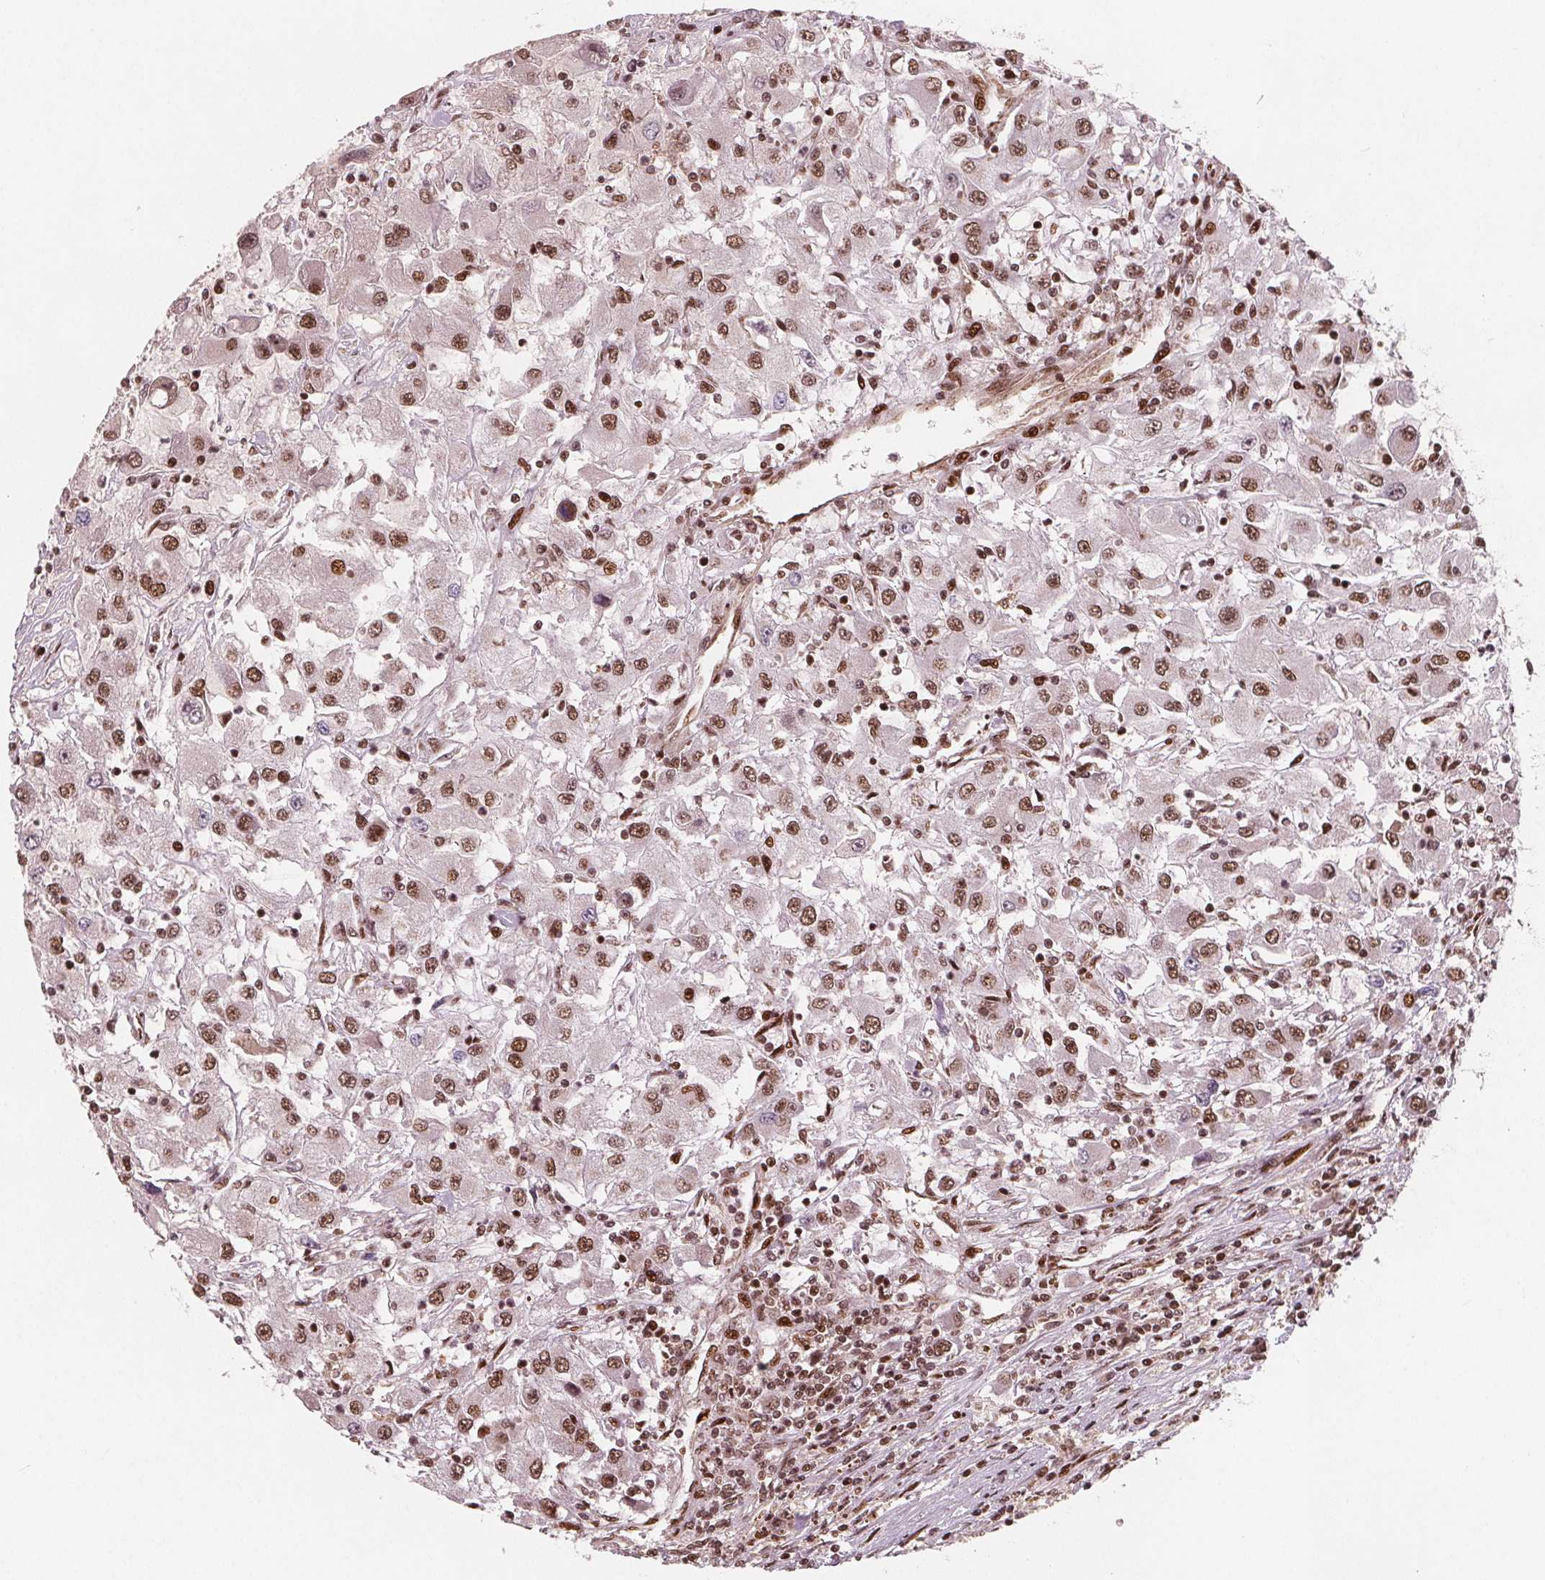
{"staining": {"intensity": "moderate", "quantity": ">75%", "location": "nuclear"}, "tissue": "renal cancer", "cell_type": "Tumor cells", "image_type": "cancer", "snomed": [{"axis": "morphology", "description": "Adenocarcinoma, NOS"}, {"axis": "topography", "description": "Kidney"}], "caption": "Protein expression analysis of renal cancer reveals moderate nuclear staining in approximately >75% of tumor cells.", "gene": "SNRNP35", "patient": {"sex": "female", "age": 67}}